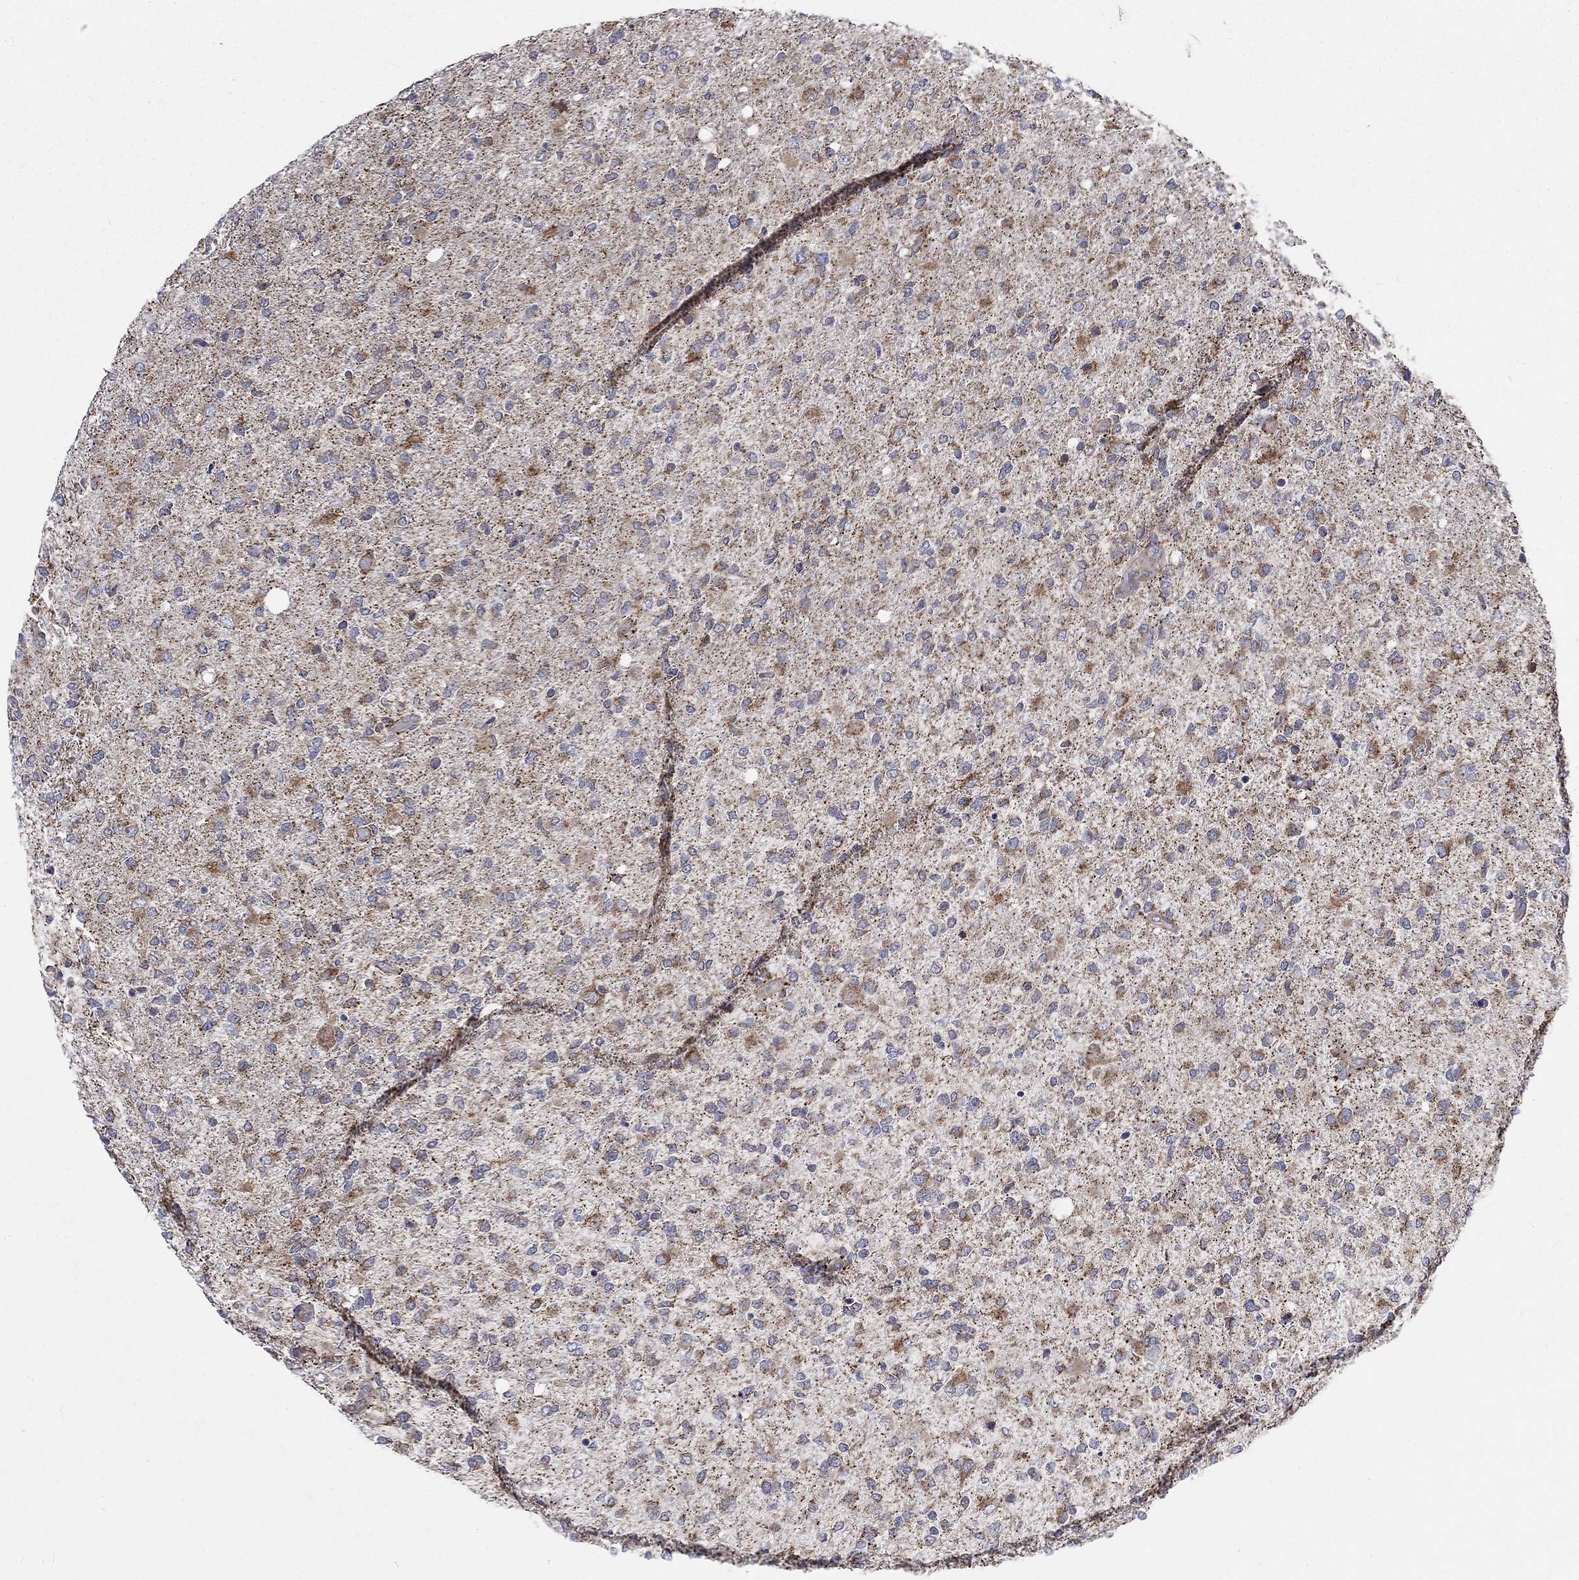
{"staining": {"intensity": "moderate", "quantity": "<25%", "location": "cytoplasmic/membranous"}, "tissue": "glioma", "cell_type": "Tumor cells", "image_type": "cancer", "snomed": [{"axis": "morphology", "description": "Glioma, malignant, High grade"}, {"axis": "topography", "description": "Cerebral cortex"}], "caption": "This histopathology image displays immunohistochemistry staining of glioma, with low moderate cytoplasmic/membranous positivity in about <25% of tumor cells.", "gene": "RPLP0", "patient": {"sex": "male", "age": 70}}